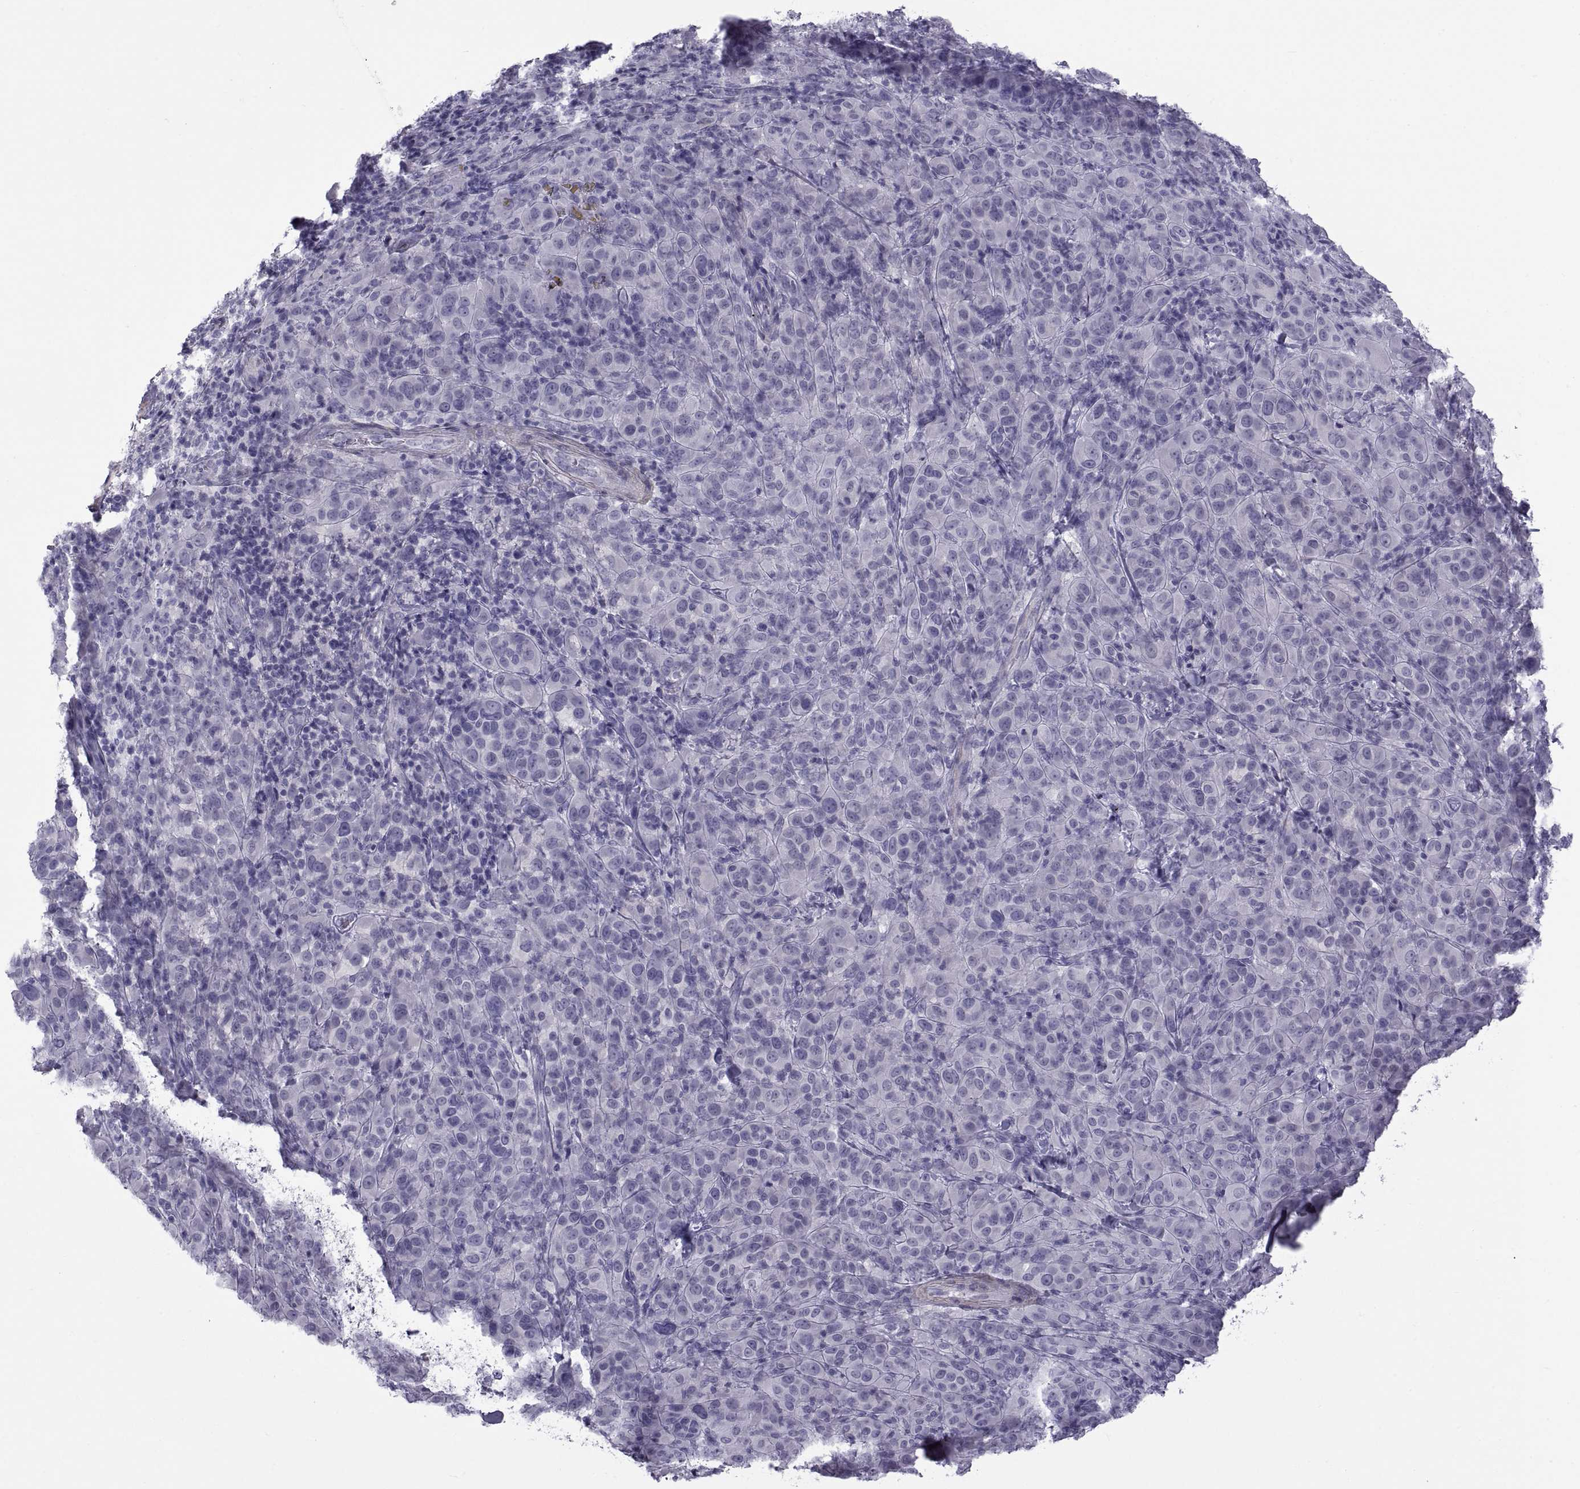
{"staining": {"intensity": "negative", "quantity": "none", "location": "none"}, "tissue": "melanoma", "cell_type": "Tumor cells", "image_type": "cancer", "snomed": [{"axis": "morphology", "description": "Malignant melanoma, NOS"}, {"axis": "topography", "description": "Skin"}], "caption": "Photomicrograph shows no significant protein expression in tumor cells of malignant melanoma. Brightfield microscopy of IHC stained with DAB (3,3'-diaminobenzidine) (brown) and hematoxylin (blue), captured at high magnification.", "gene": "MAGEB1", "patient": {"sex": "female", "age": 87}}